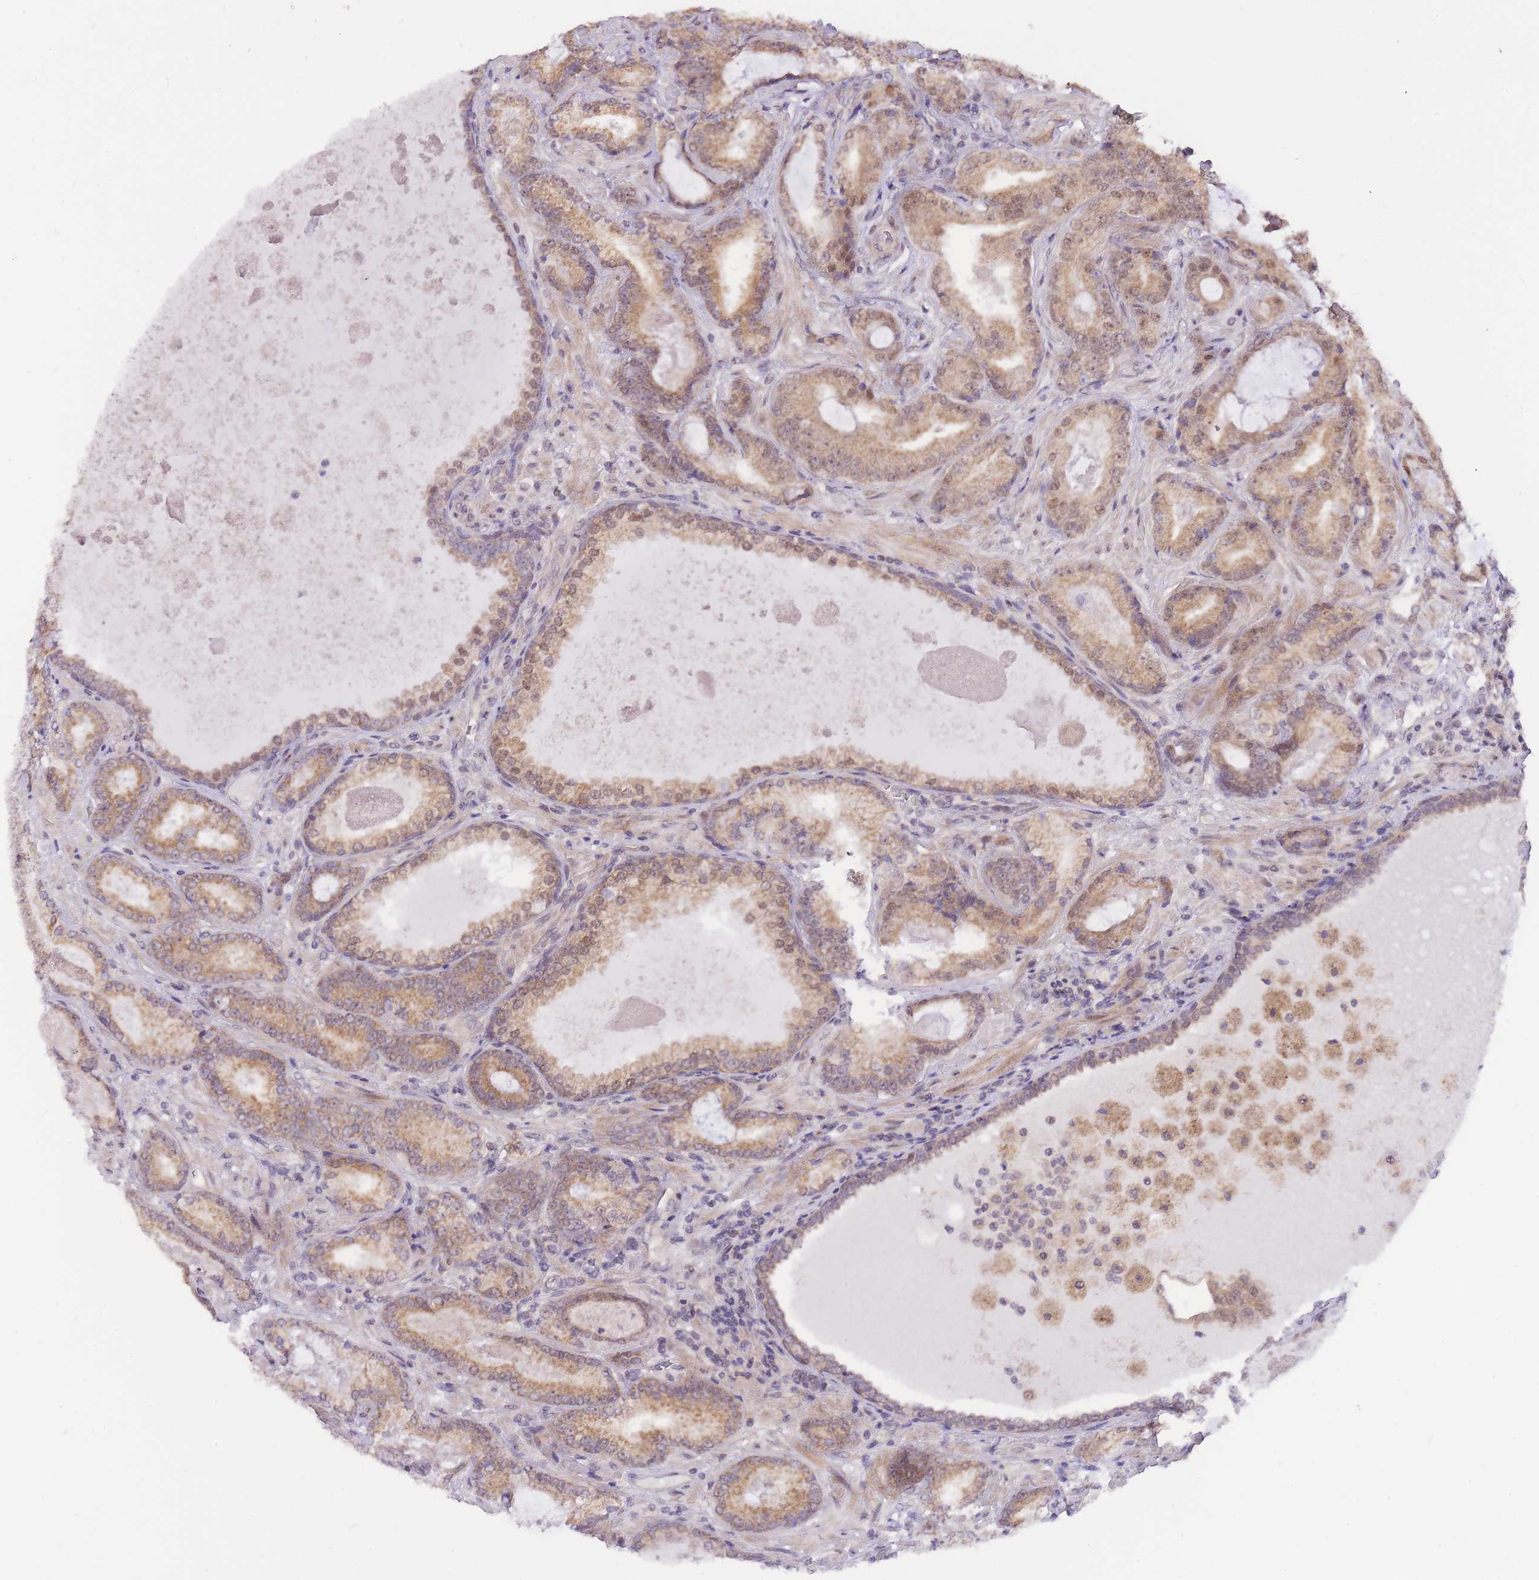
{"staining": {"intensity": "moderate", "quantity": ">75%", "location": "cytoplasmic/membranous,nuclear"}, "tissue": "prostate cancer", "cell_type": "Tumor cells", "image_type": "cancer", "snomed": [{"axis": "morphology", "description": "Adenocarcinoma, High grade"}, {"axis": "topography", "description": "Prostate"}], "caption": "Moderate cytoplasmic/membranous and nuclear expression is appreciated in about >75% of tumor cells in prostate cancer (high-grade adenocarcinoma).", "gene": "MINDY2", "patient": {"sex": "male", "age": 68}}